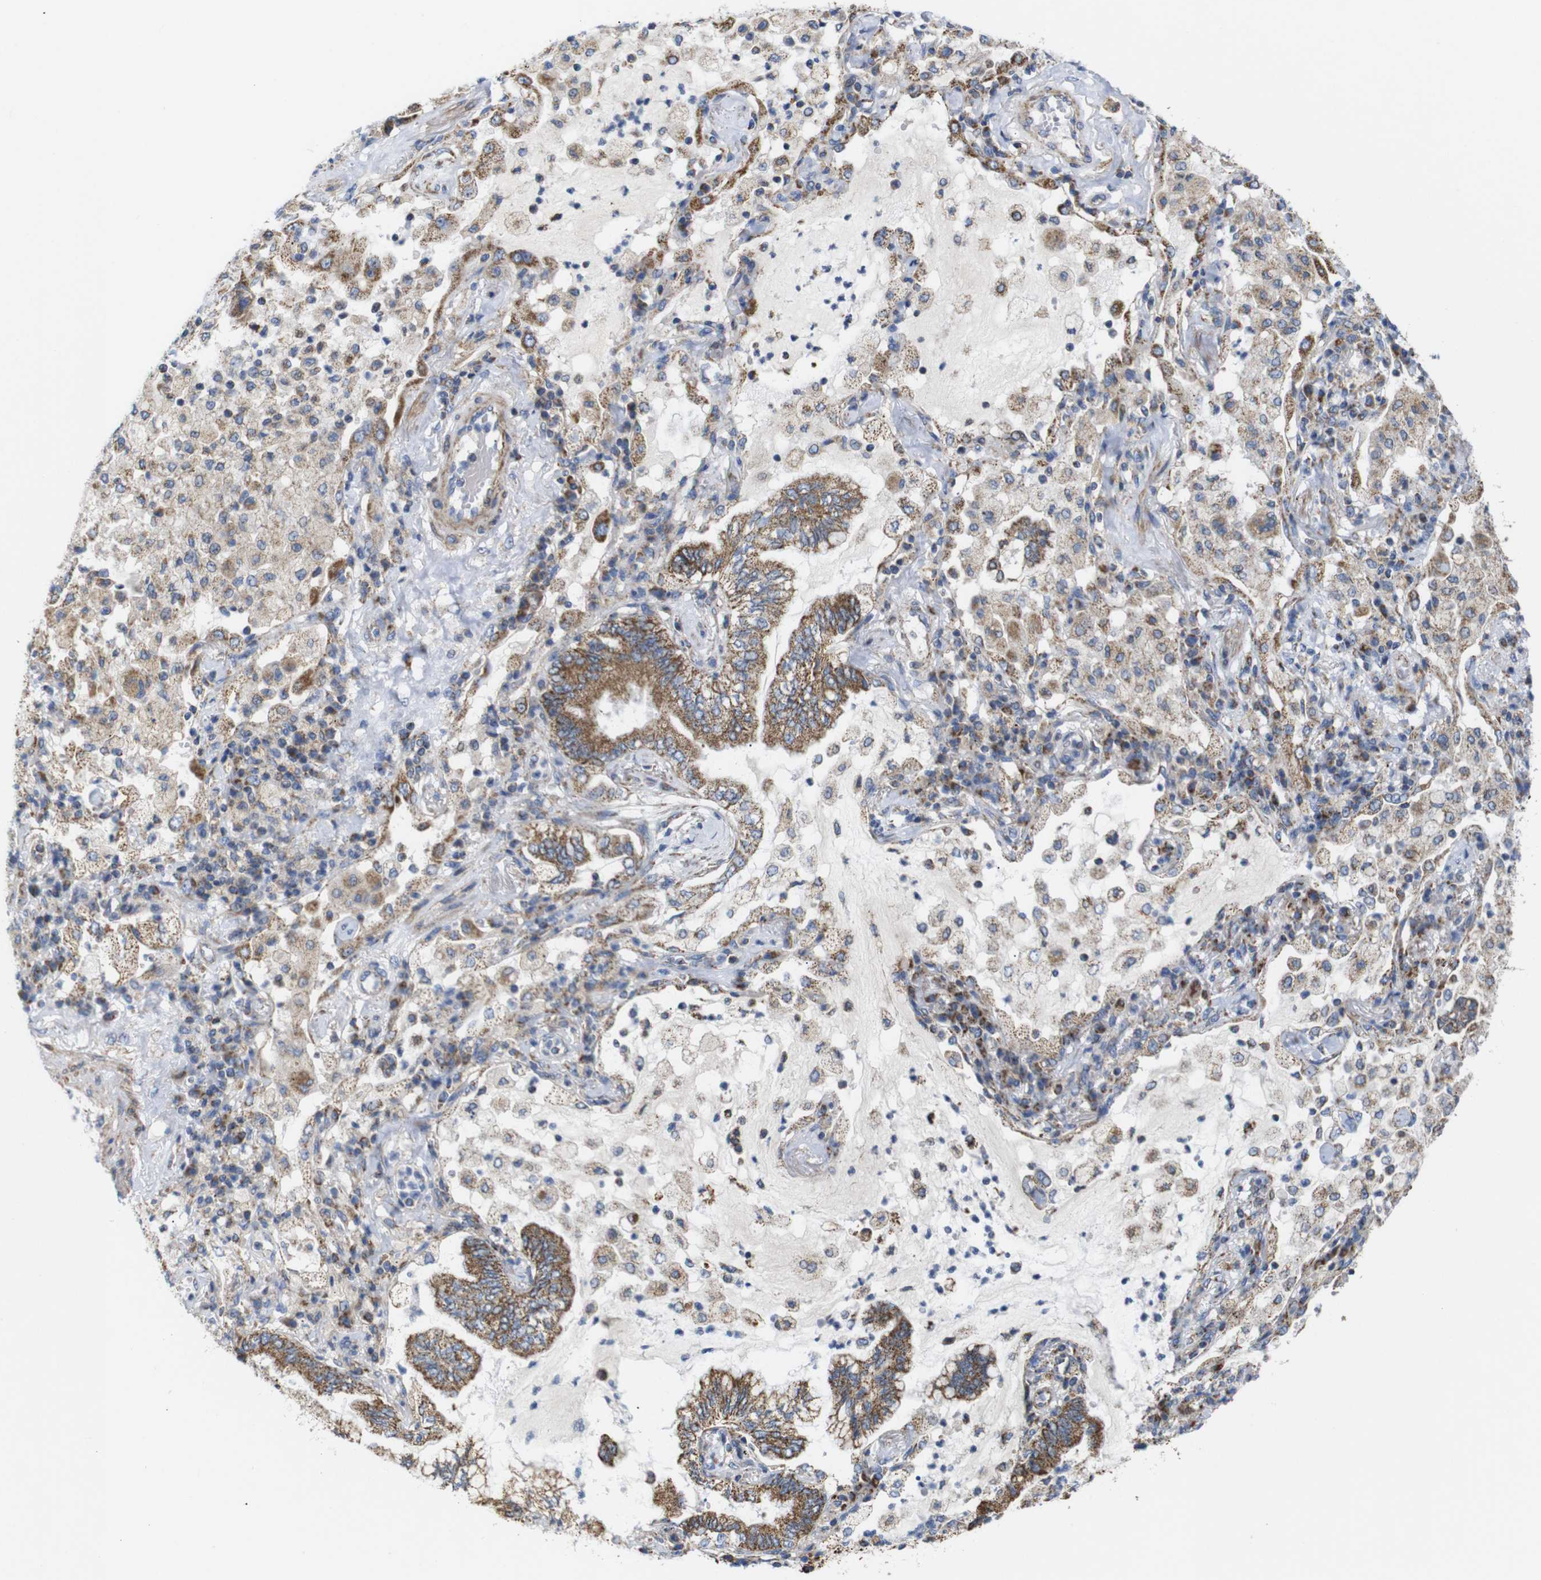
{"staining": {"intensity": "moderate", "quantity": ">75%", "location": "cytoplasmic/membranous"}, "tissue": "lung cancer", "cell_type": "Tumor cells", "image_type": "cancer", "snomed": [{"axis": "morphology", "description": "Normal tissue, NOS"}, {"axis": "morphology", "description": "Adenocarcinoma, NOS"}, {"axis": "topography", "description": "Bronchus"}, {"axis": "topography", "description": "Lung"}], "caption": "Protein expression analysis of lung cancer demonstrates moderate cytoplasmic/membranous expression in approximately >75% of tumor cells. (DAB = brown stain, brightfield microscopy at high magnification).", "gene": "FAM171B", "patient": {"sex": "female", "age": 70}}